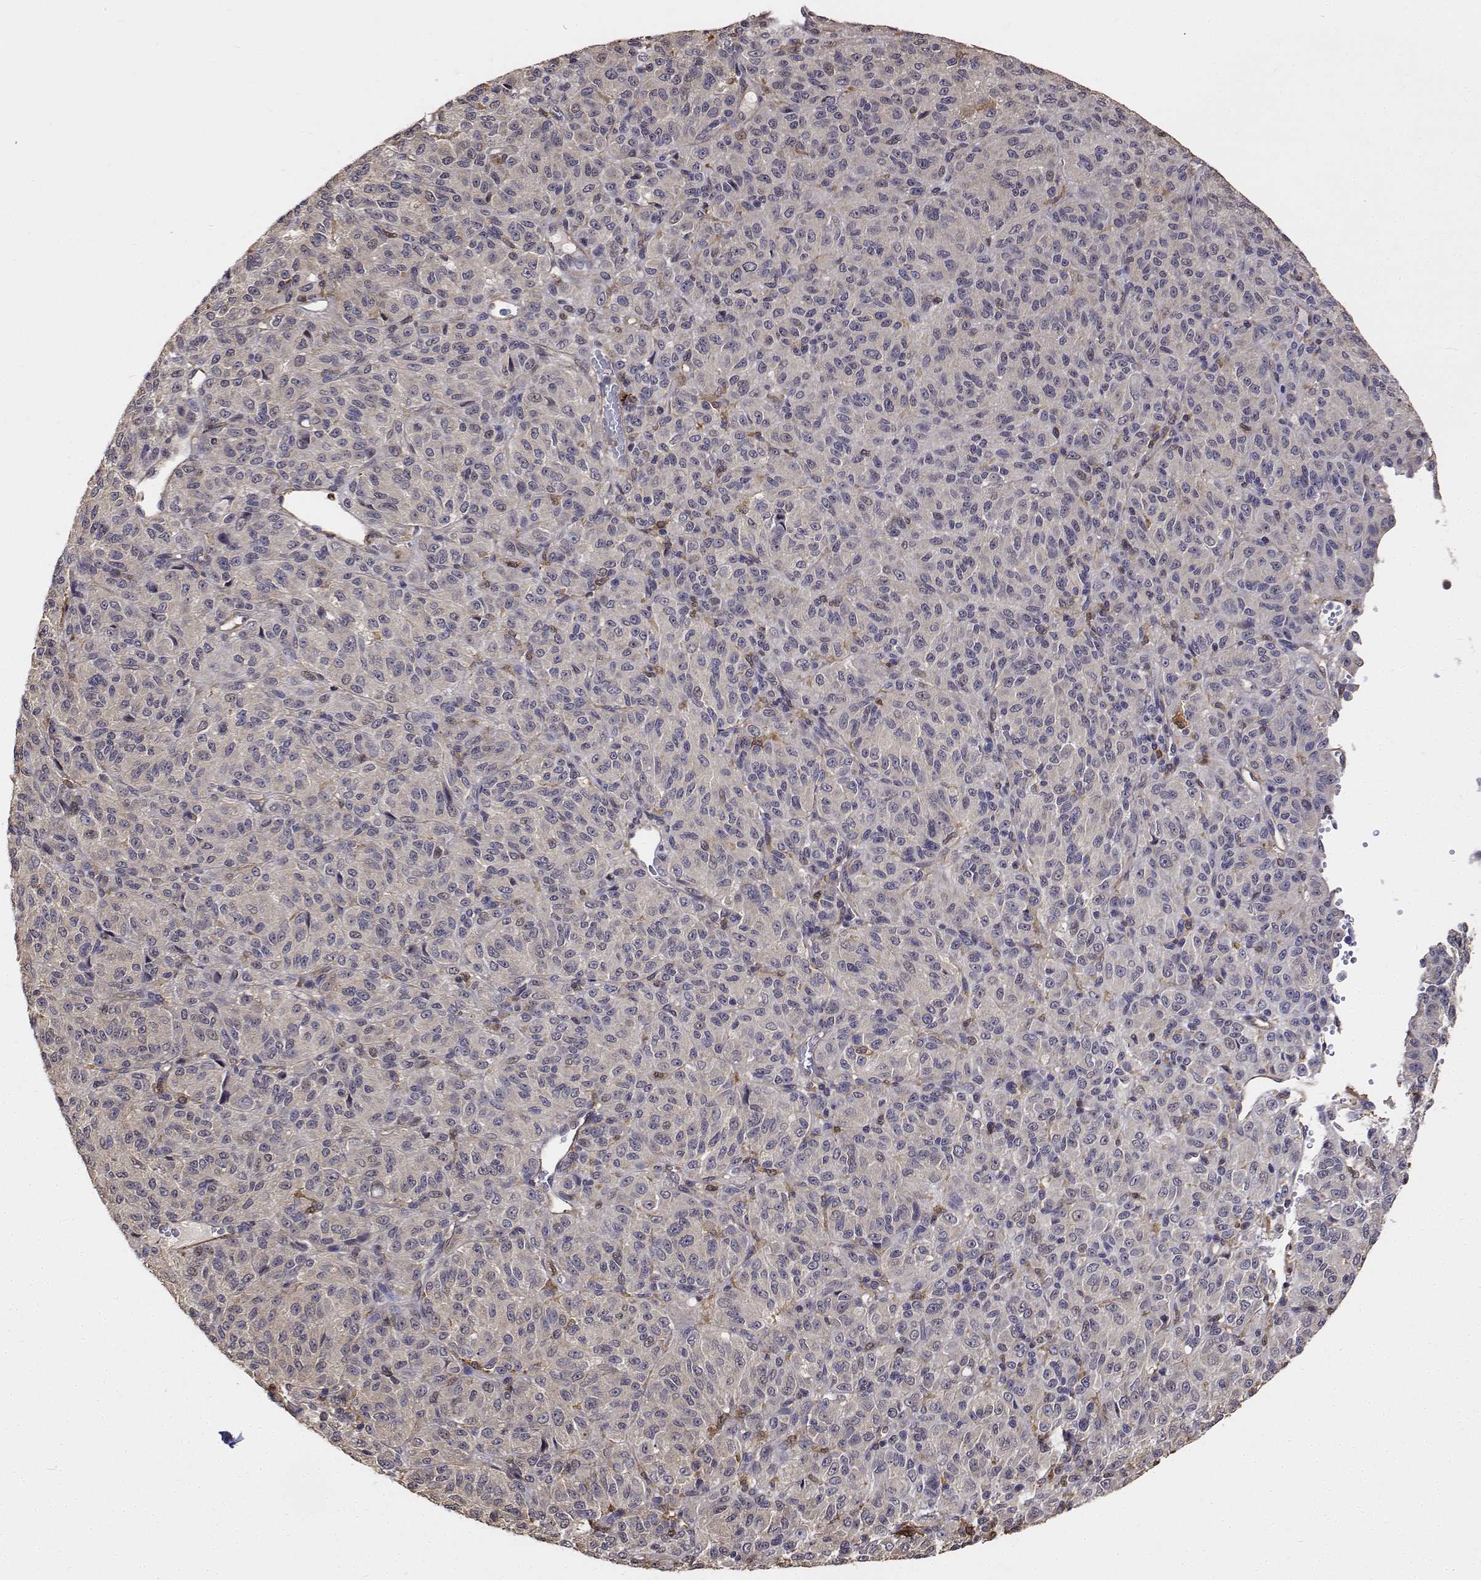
{"staining": {"intensity": "negative", "quantity": "none", "location": "none"}, "tissue": "melanoma", "cell_type": "Tumor cells", "image_type": "cancer", "snomed": [{"axis": "morphology", "description": "Malignant melanoma, Metastatic site"}, {"axis": "topography", "description": "Brain"}], "caption": "Histopathology image shows no significant protein positivity in tumor cells of malignant melanoma (metastatic site). Brightfield microscopy of immunohistochemistry stained with DAB (3,3'-diaminobenzidine) (brown) and hematoxylin (blue), captured at high magnification.", "gene": "PCID2", "patient": {"sex": "female", "age": 56}}